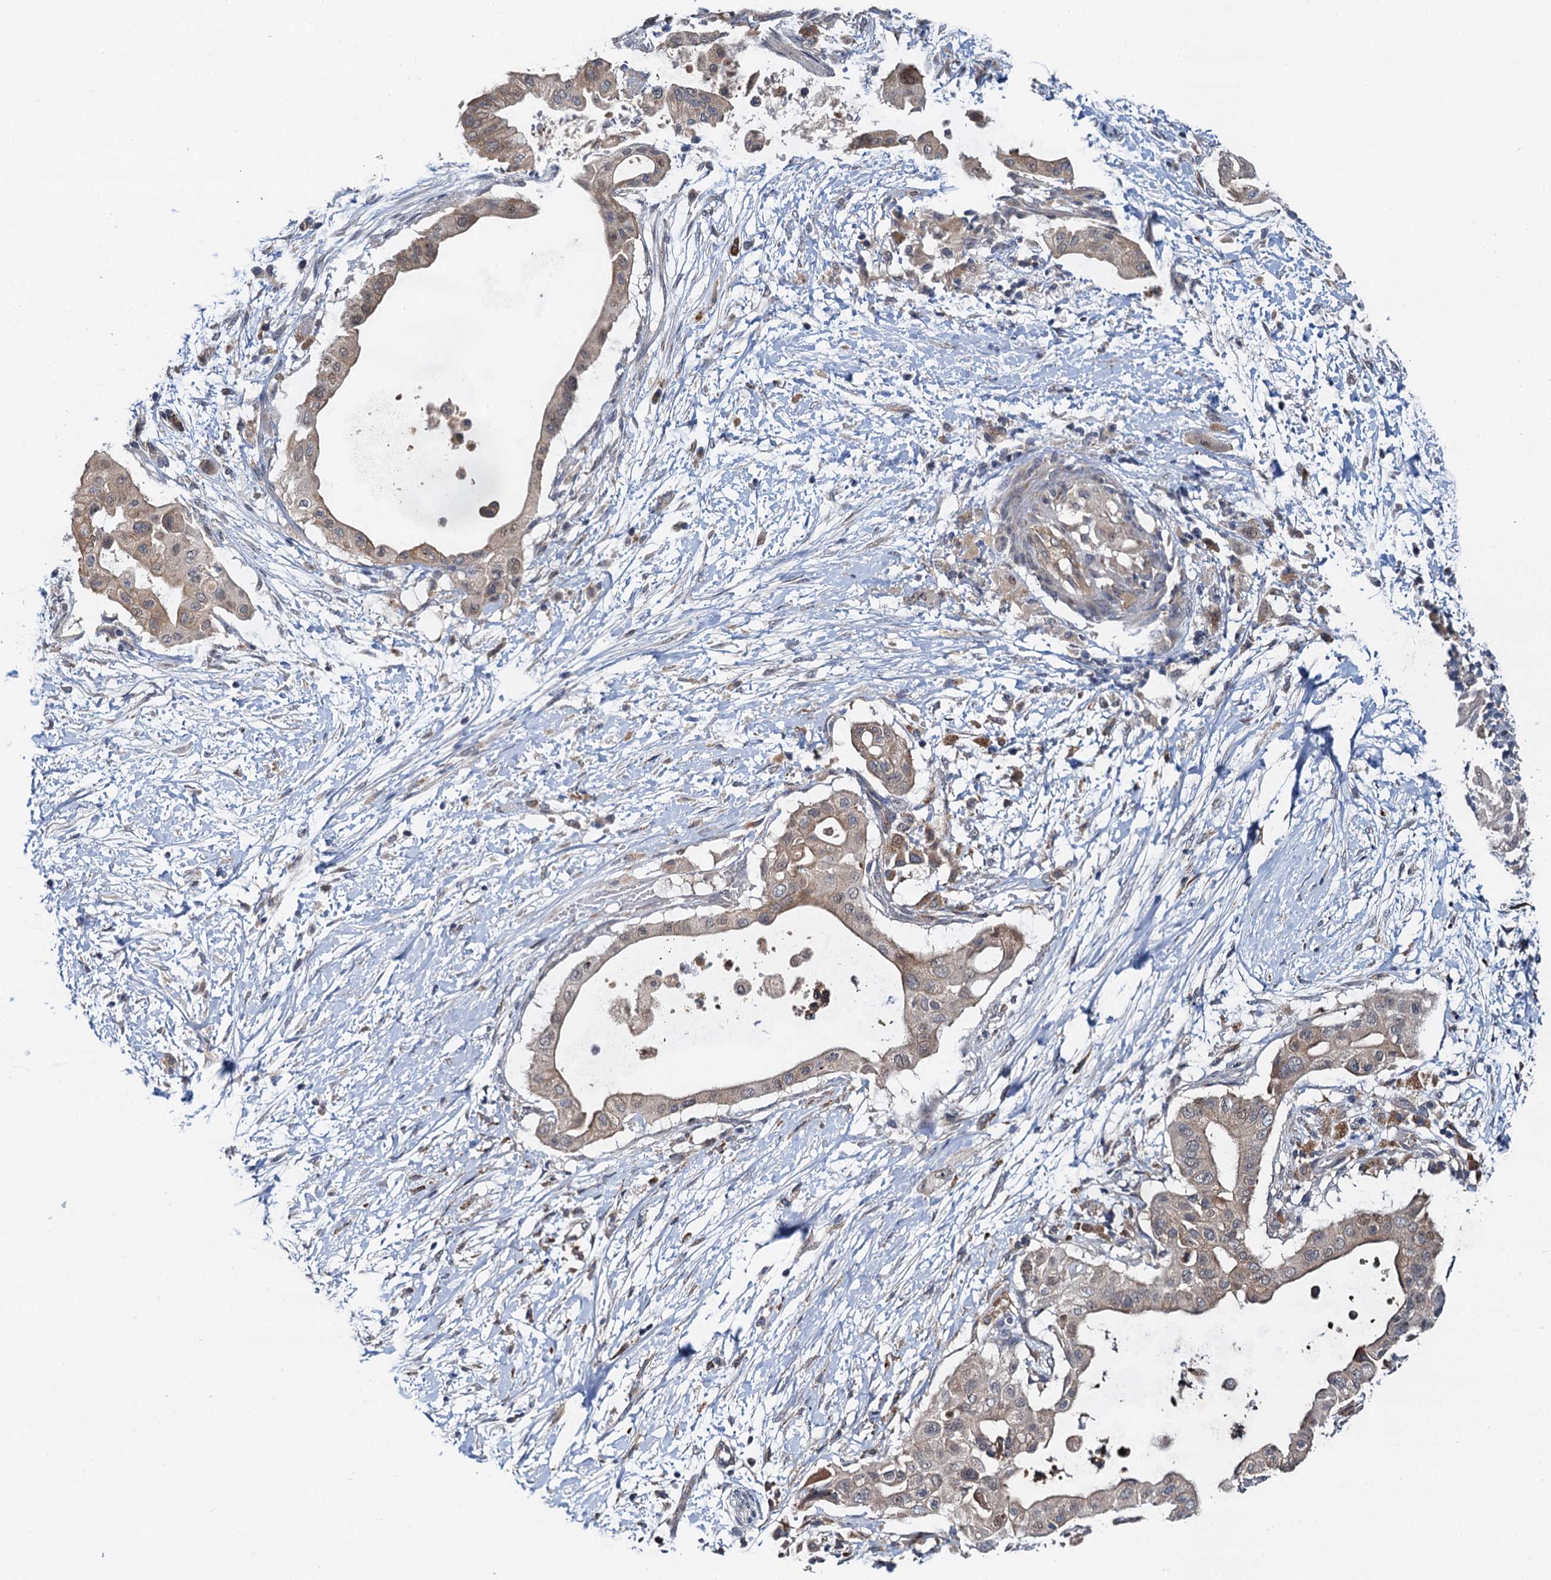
{"staining": {"intensity": "weak", "quantity": "25%-75%", "location": "cytoplasmic/membranous,nuclear"}, "tissue": "pancreatic cancer", "cell_type": "Tumor cells", "image_type": "cancer", "snomed": [{"axis": "morphology", "description": "Adenocarcinoma, NOS"}, {"axis": "topography", "description": "Pancreas"}], "caption": "Tumor cells reveal low levels of weak cytoplasmic/membranous and nuclear expression in approximately 25%-75% of cells in pancreatic cancer (adenocarcinoma).", "gene": "NLRP10", "patient": {"sex": "male", "age": 68}}